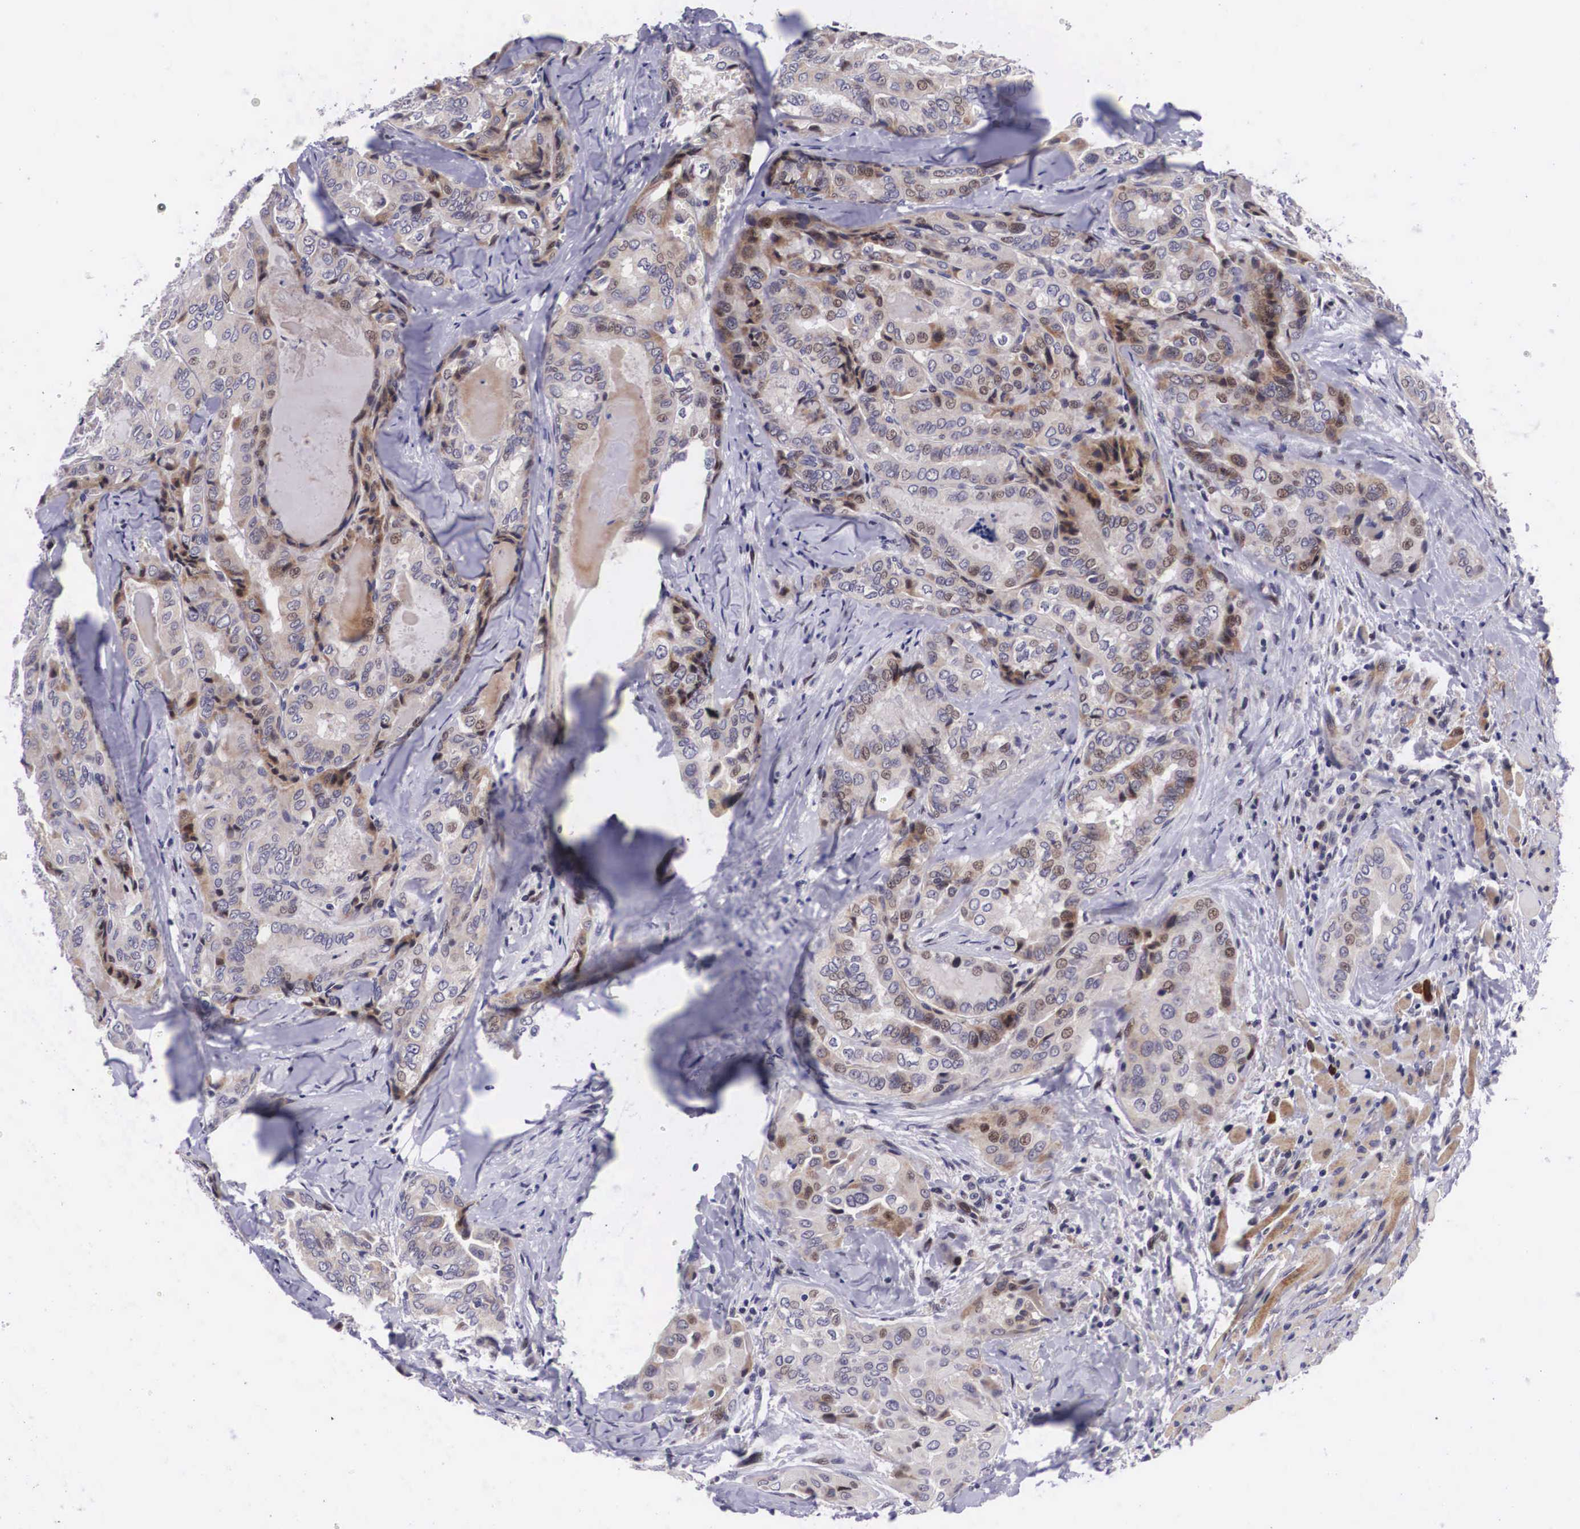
{"staining": {"intensity": "moderate", "quantity": "25%-75%", "location": "cytoplasmic/membranous,nuclear"}, "tissue": "thyroid cancer", "cell_type": "Tumor cells", "image_type": "cancer", "snomed": [{"axis": "morphology", "description": "Papillary adenocarcinoma, NOS"}, {"axis": "topography", "description": "Thyroid gland"}], "caption": "Protein analysis of thyroid papillary adenocarcinoma tissue demonstrates moderate cytoplasmic/membranous and nuclear expression in approximately 25%-75% of tumor cells.", "gene": "EMID1", "patient": {"sex": "female", "age": 71}}